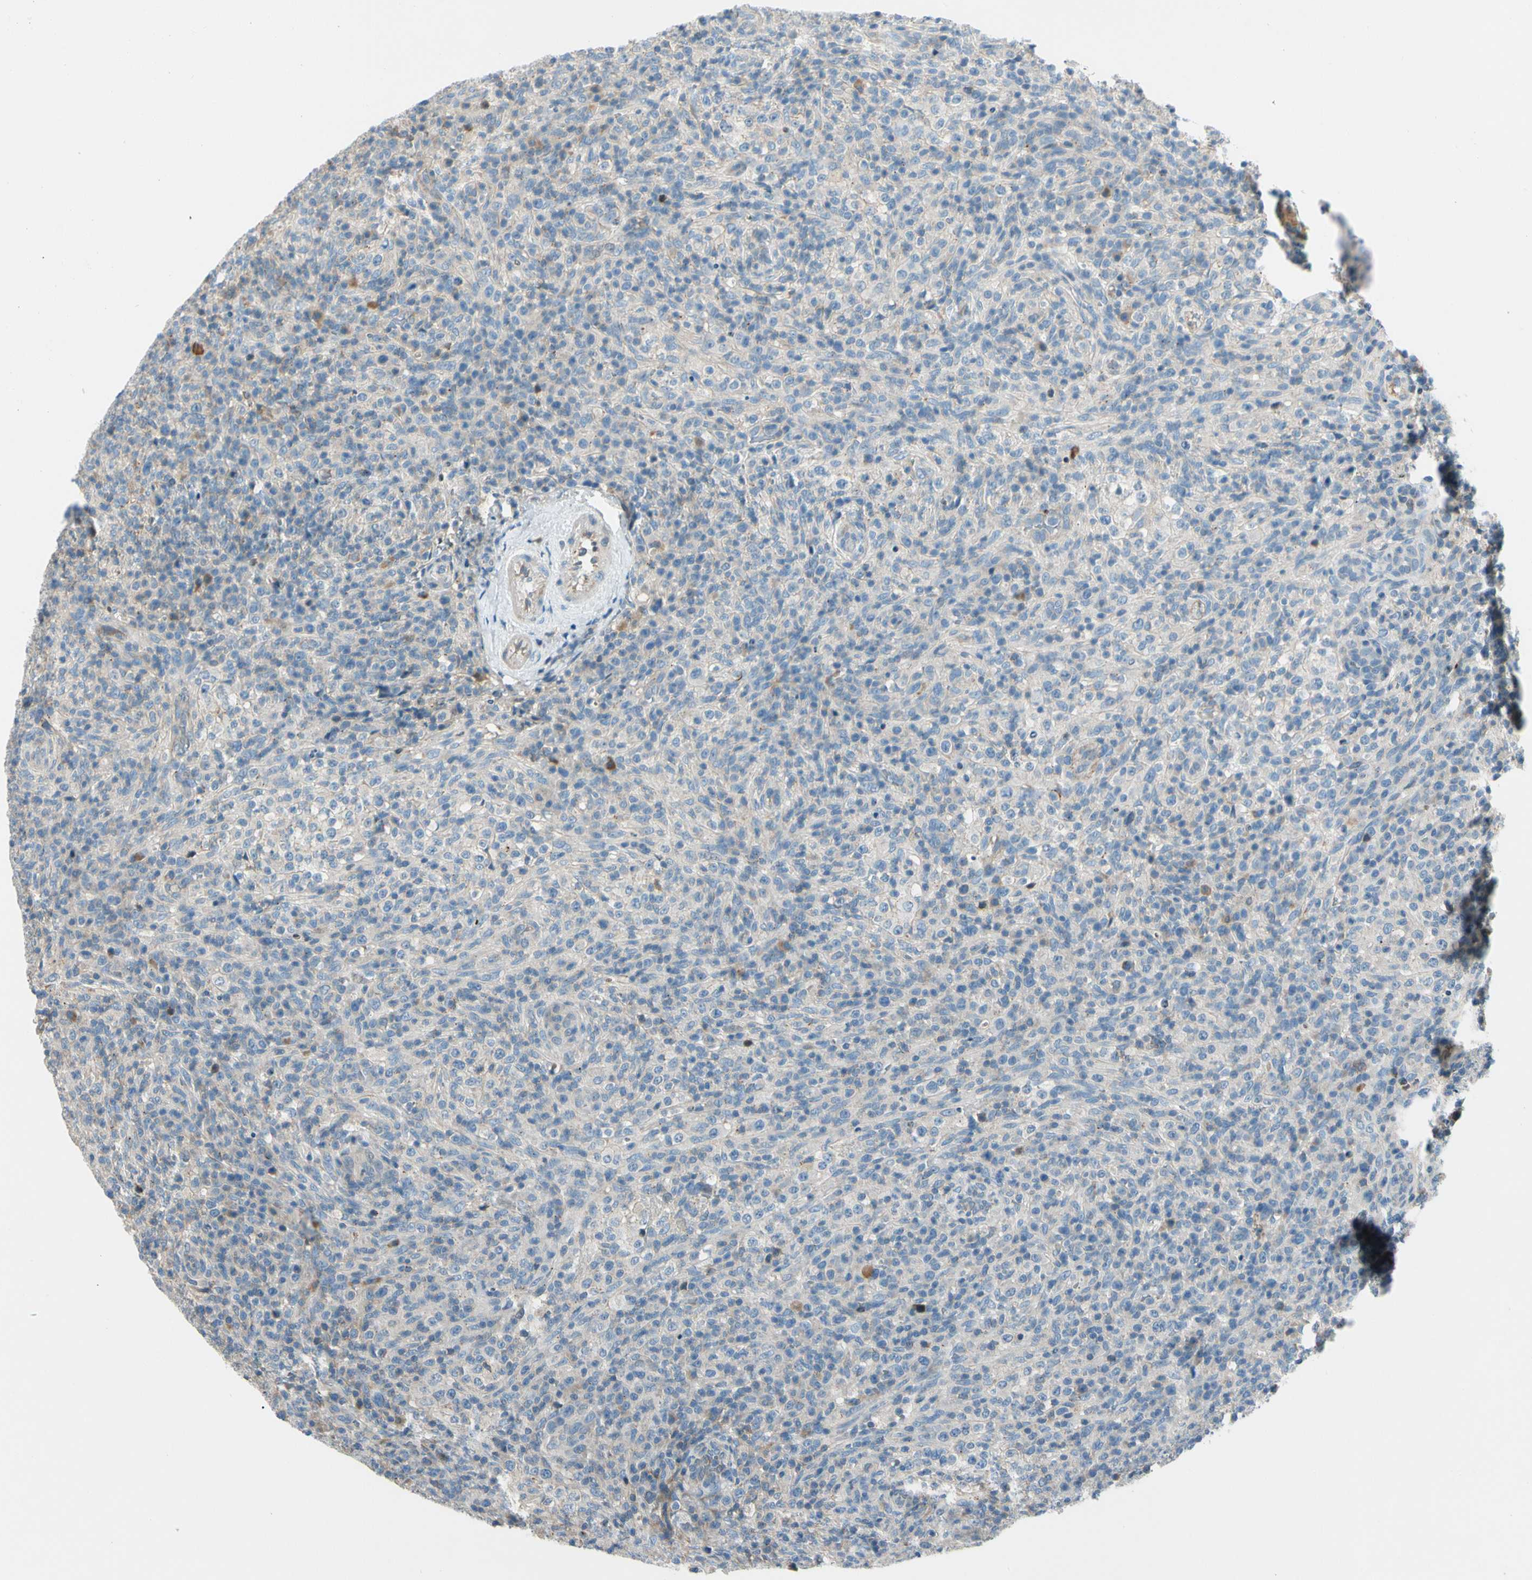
{"staining": {"intensity": "negative", "quantity": "none", "location": "none"}, "tissue": "lymphoma", "cell_type": "Tumor cells", "image_type": "cancer", "snomed": [{"axis": "morphology", "description": "Malignant lymphoma, non-Hodgkin's type, High grade"}, {"axis": "topography", "description": "Lymph node"}], "caption": "This is an immunohistochemistry micrograph of malignant lymphoma, non-Hodgkin's type (high-grade). There is no positivity in tumor cells.", "gene": "CDH6", "patient": {"sex": "female", "age": 76}}